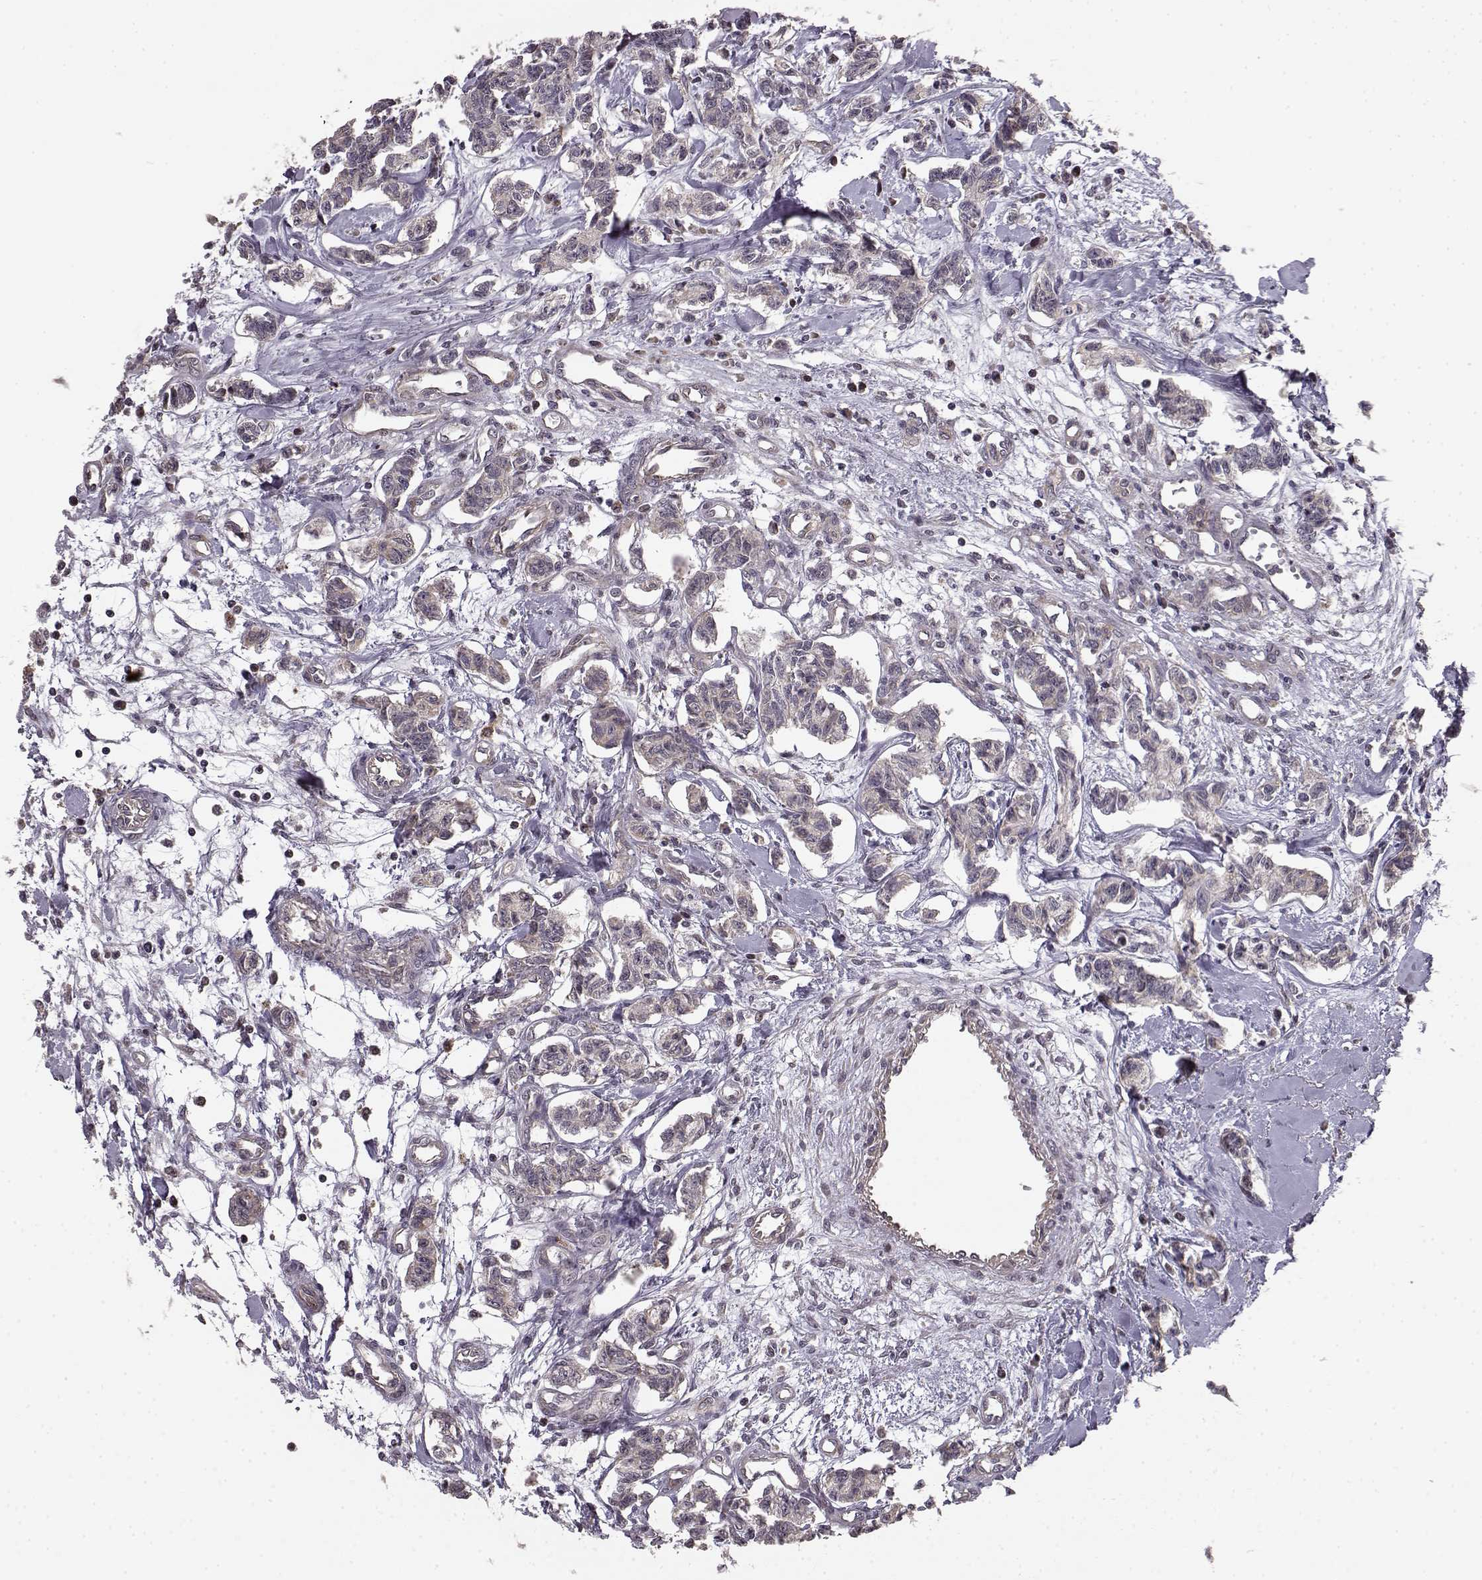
{"staining": {"intensity": "negative", "quantity": "none", "location": "none"}, "tissue": "carcinoid", "cell_type": "Tumor cells", "image_type": "cancer", "snomed": [{"axis": "morphology", "description": "Carcinoid, malignant, NOS"}, {"axis": "topography", "description": "Kidney"}], "caption": "DAB immunohistochemical staining of carcinoid exhibits no significant staining in tumor cells. (DAB IHC with hematoxylin counter stain).", "gene": "BACH2", "patient": {"sex": "female", "age": 41}}